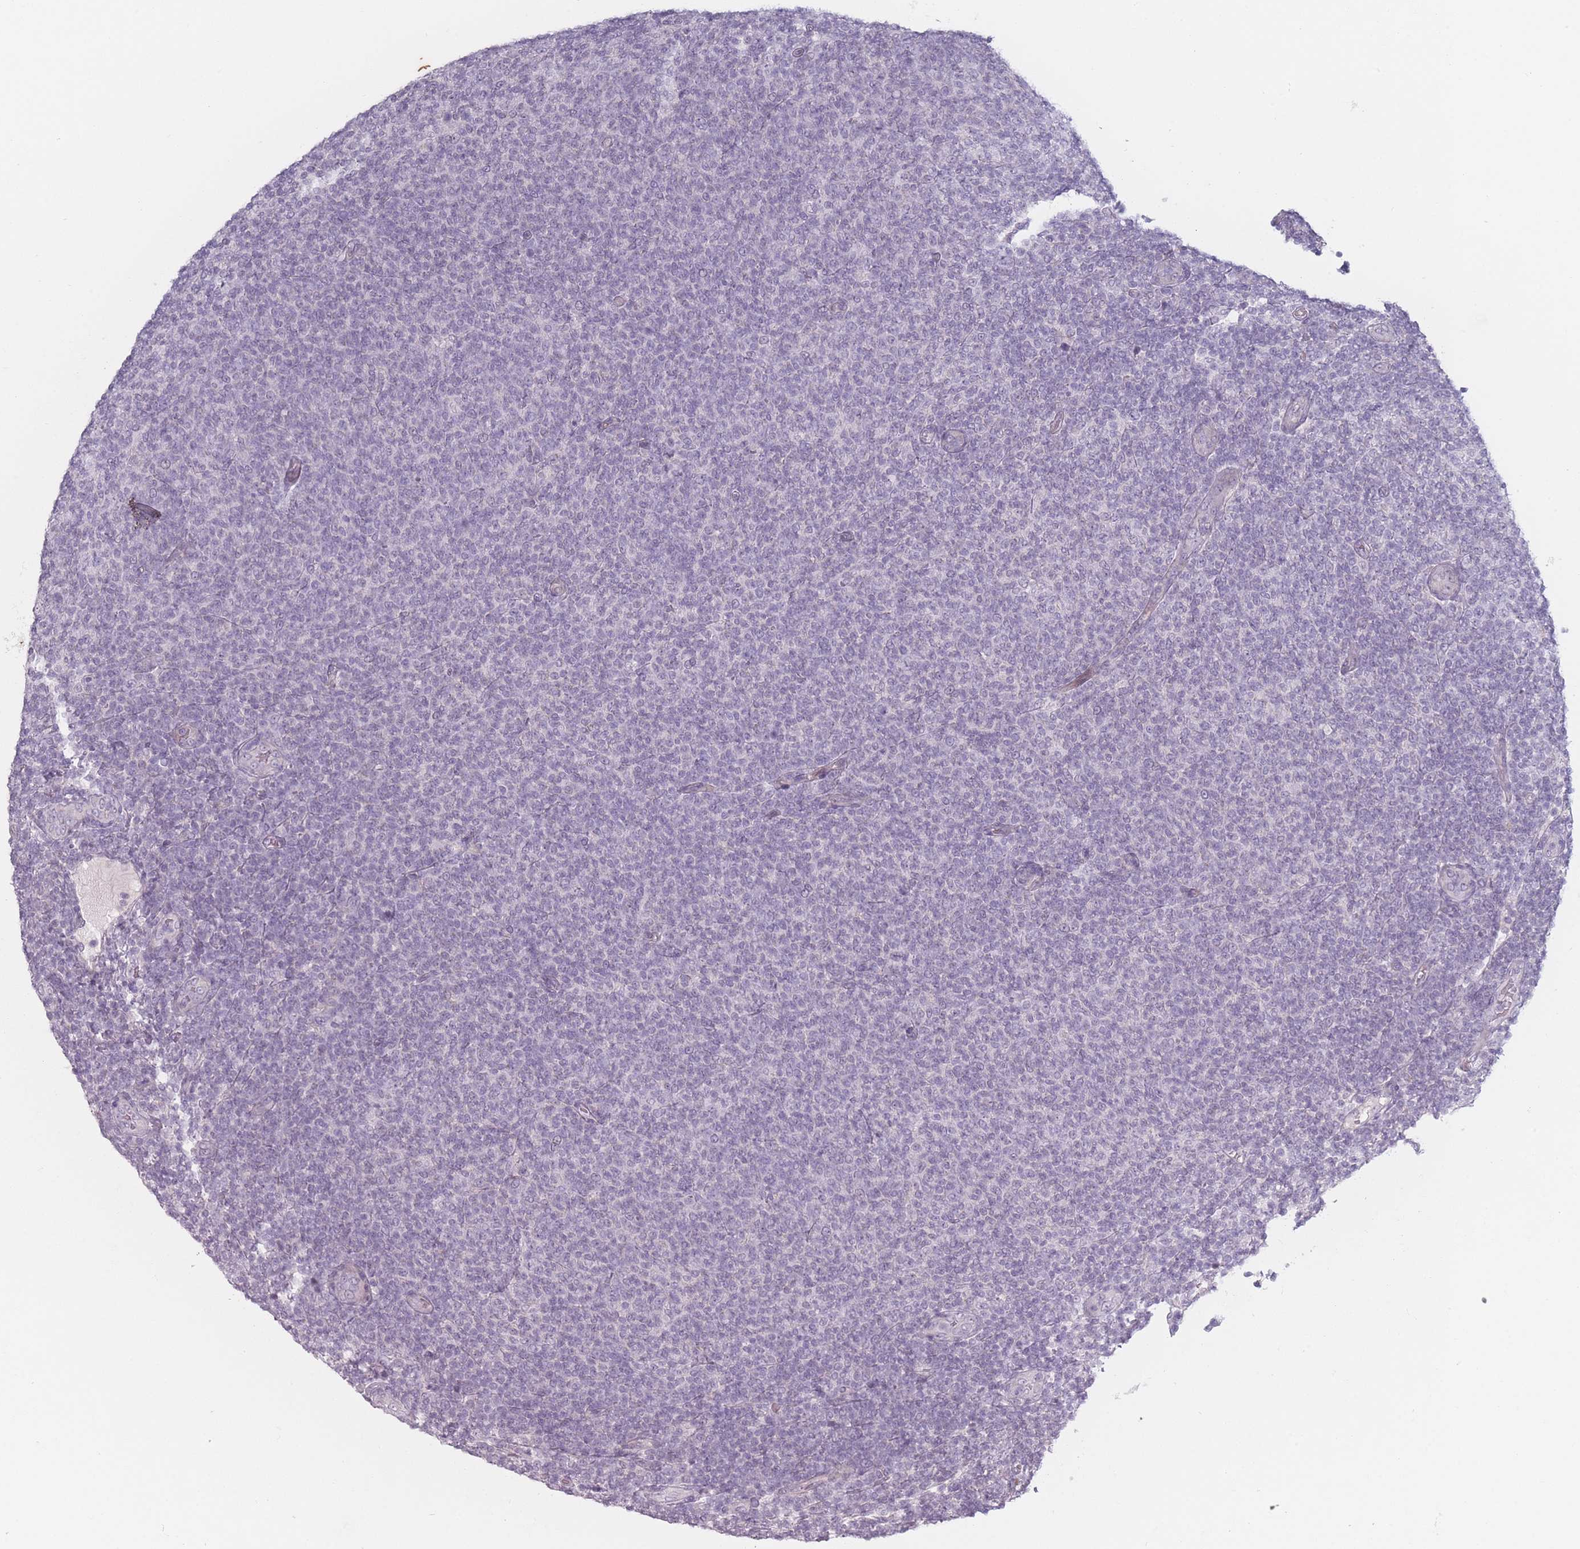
{"staining": {"intensity": "negative", "quantity": "none", "location": "none"}, "tissue": "lymphoma", "cell_type": "Tumor cells", "image_type": "cancer", "snomed": [{"axis": "morphology", "description": "Malignant lymphoma, non-Hodgkin's type, Low grade"}, {"axis": "topography", "description": "Lymph node"}], "caption": "Tumor cells show no significant positivity in low-grade malignant lymphoma, non-Hodgkin's type.", "gene": "RASL10B", "patient": {"sex": "male", "age": 66}}